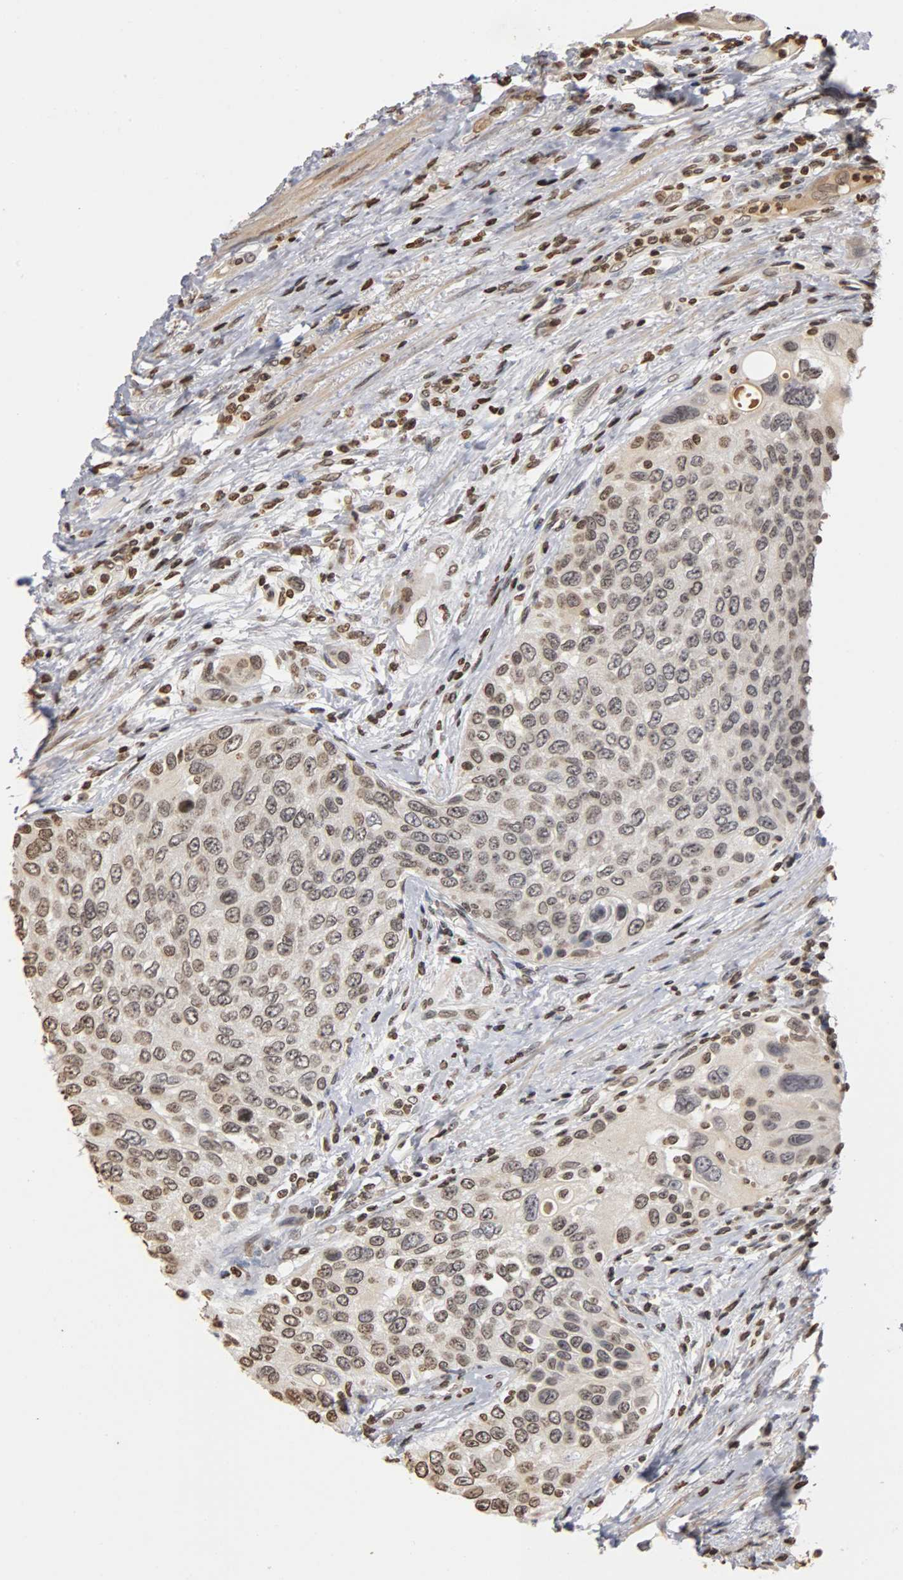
{"staining": {"intensity": "weak", "quantity": "25%-75%", "location": "nuclear"}, "tissue": "urothelial cancer", "cell_type": "Tumor cells", "image_type": "cancer", "snomed": [{"axis": "morphology", "description": "Urothelial carcinoma, High grade"}, {"axis": "topography", "description": "Urinary bladder"}], "caption": "This is a histology image of IHC staining of high-grade urothelial carcinoma, which shows weak staining in the nuclear of tumor cells.", "gene": "ERCC2", "patient": {"sex": "female", "age": 56}}